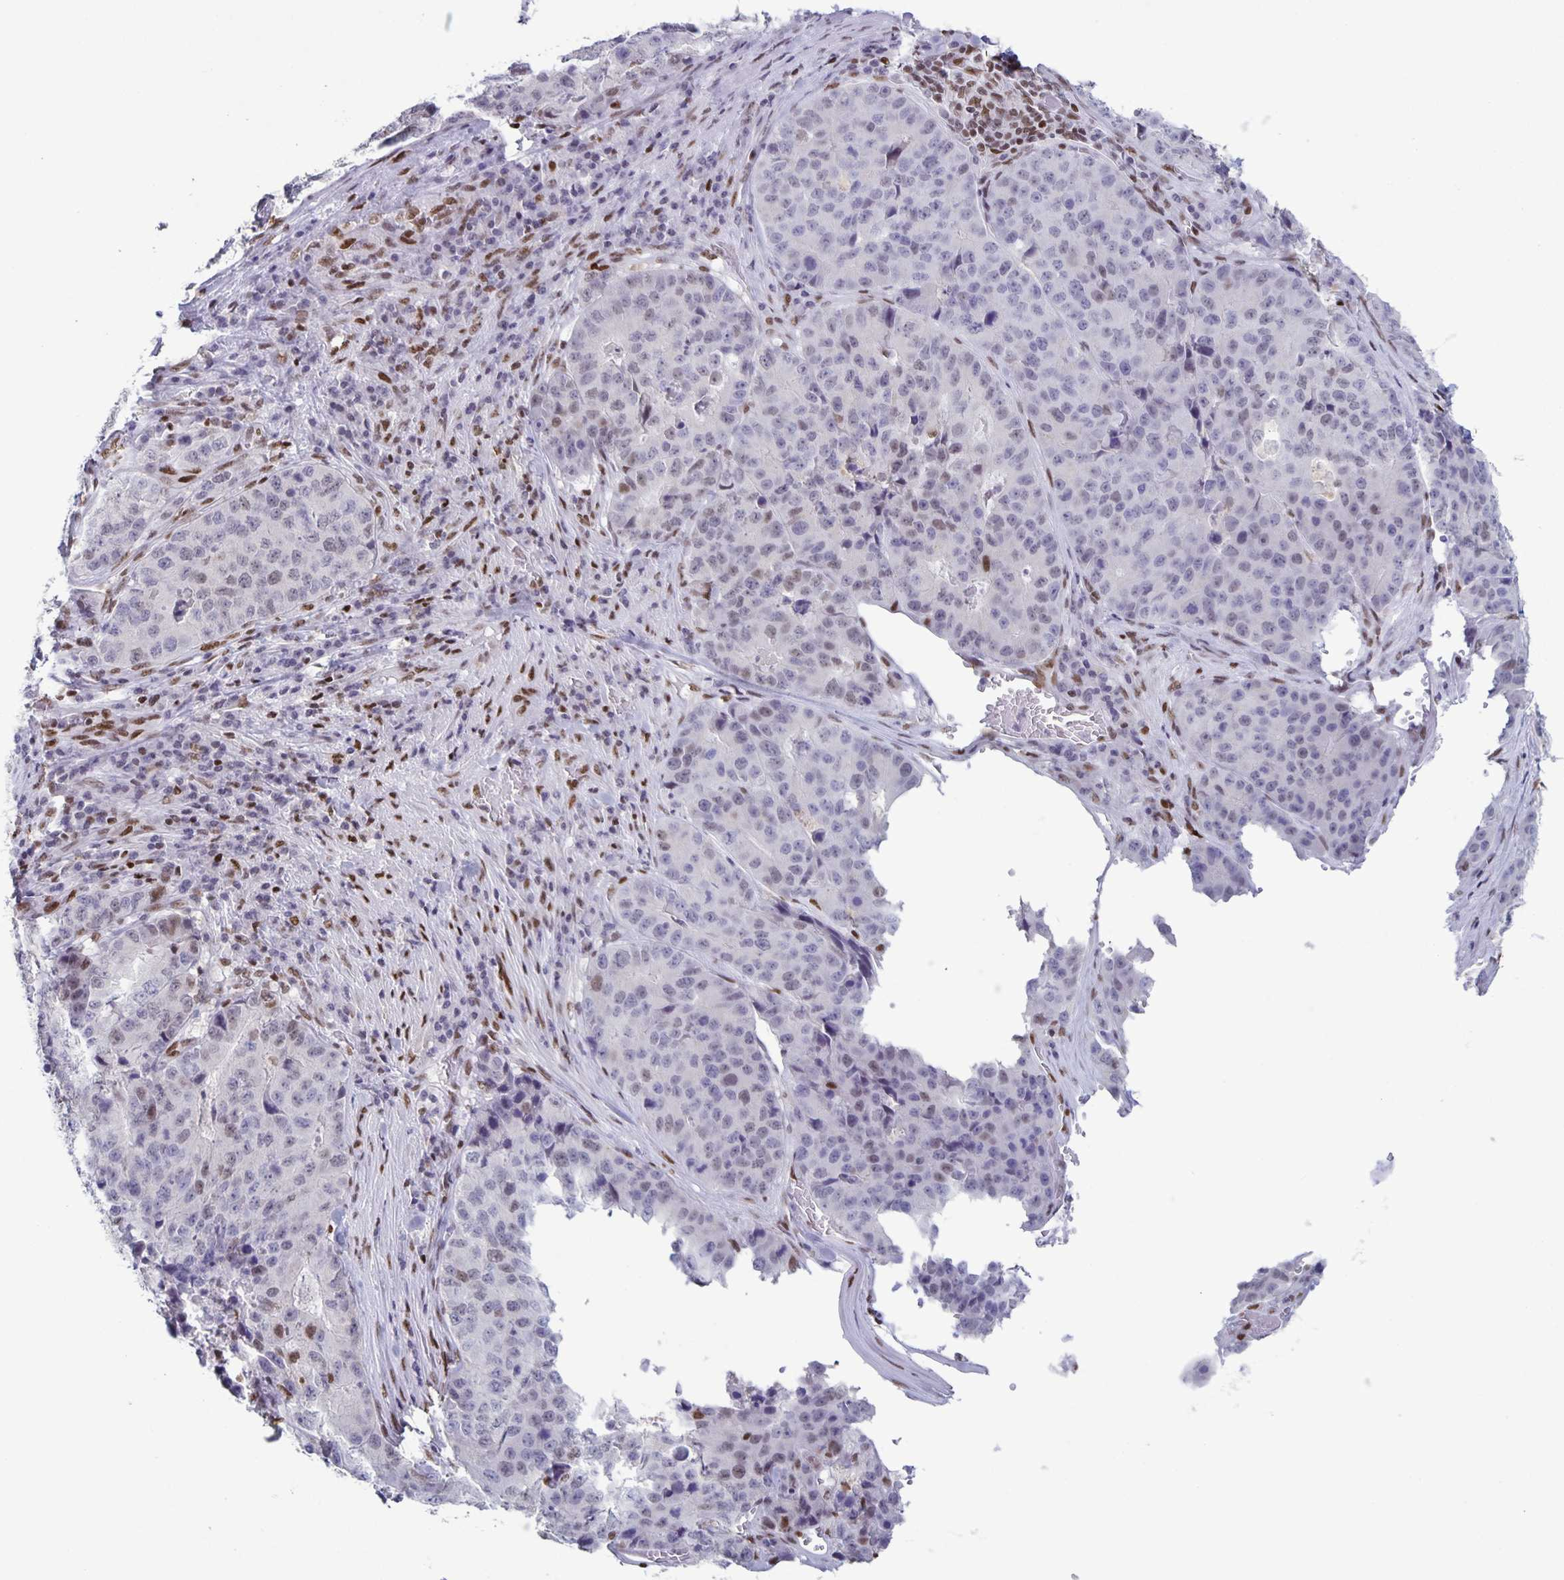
{"staining": {"intensity": "negative", "quantity": "none", "location": "none"}, "tissue": "stomach cancer", "cell_type": "Tumor cells", "image_type": "cancer", "snomed": [{"axis": "morphology", "description": "Adenocarcinoma, NOS"}, {"axis": "topography", "description": "Stomach"}], "caption": "Stomach cancer (adenocarcinoma) was stained to show a protein in brown. There is no significant expression in tumor cells.", "gene": "JUND", "patient": {"sex": "male", "age": 71}}